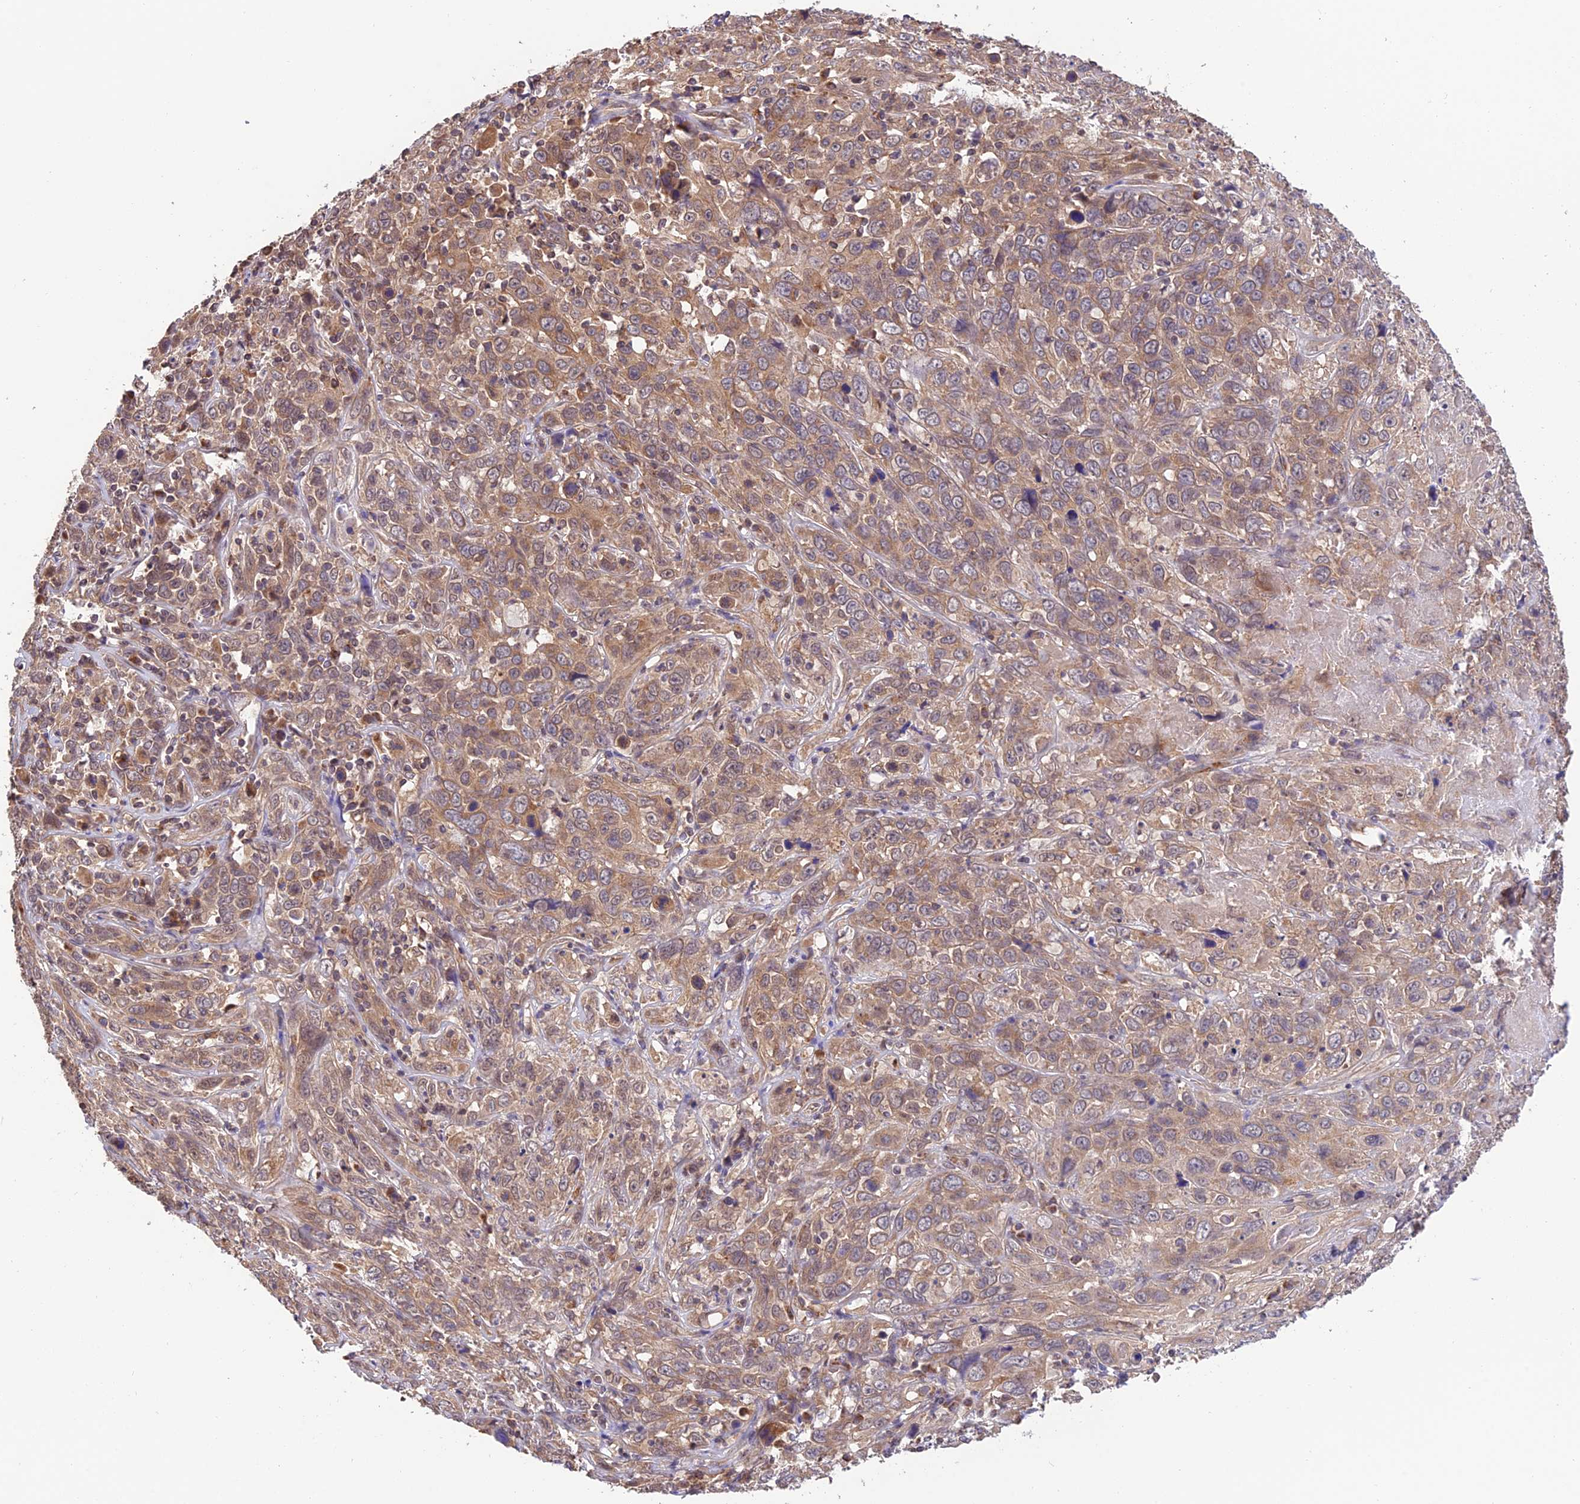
{"staining": {"intensity": "moderate", "quantity": ">75%", "location": "cytoplasmic/membranous"}, "tissue": "cervical cancer", "cell_type": "Tumor cells", "image_type": "cancer", "snomed": [{"axis": "morphology", "description": "Squamous cell carcinoma, NOS"}, {"axis": "topography", "description": "Cervix"}], "caption": "DAB immunohistochemical staining of human cervical squamous cell carcinoma displays moderate cytoplasmic/membranous protein staining in approximately >75% of tumor cells.", "gene": "MNS1", "patient": {"sex": "female", "age": 46}}